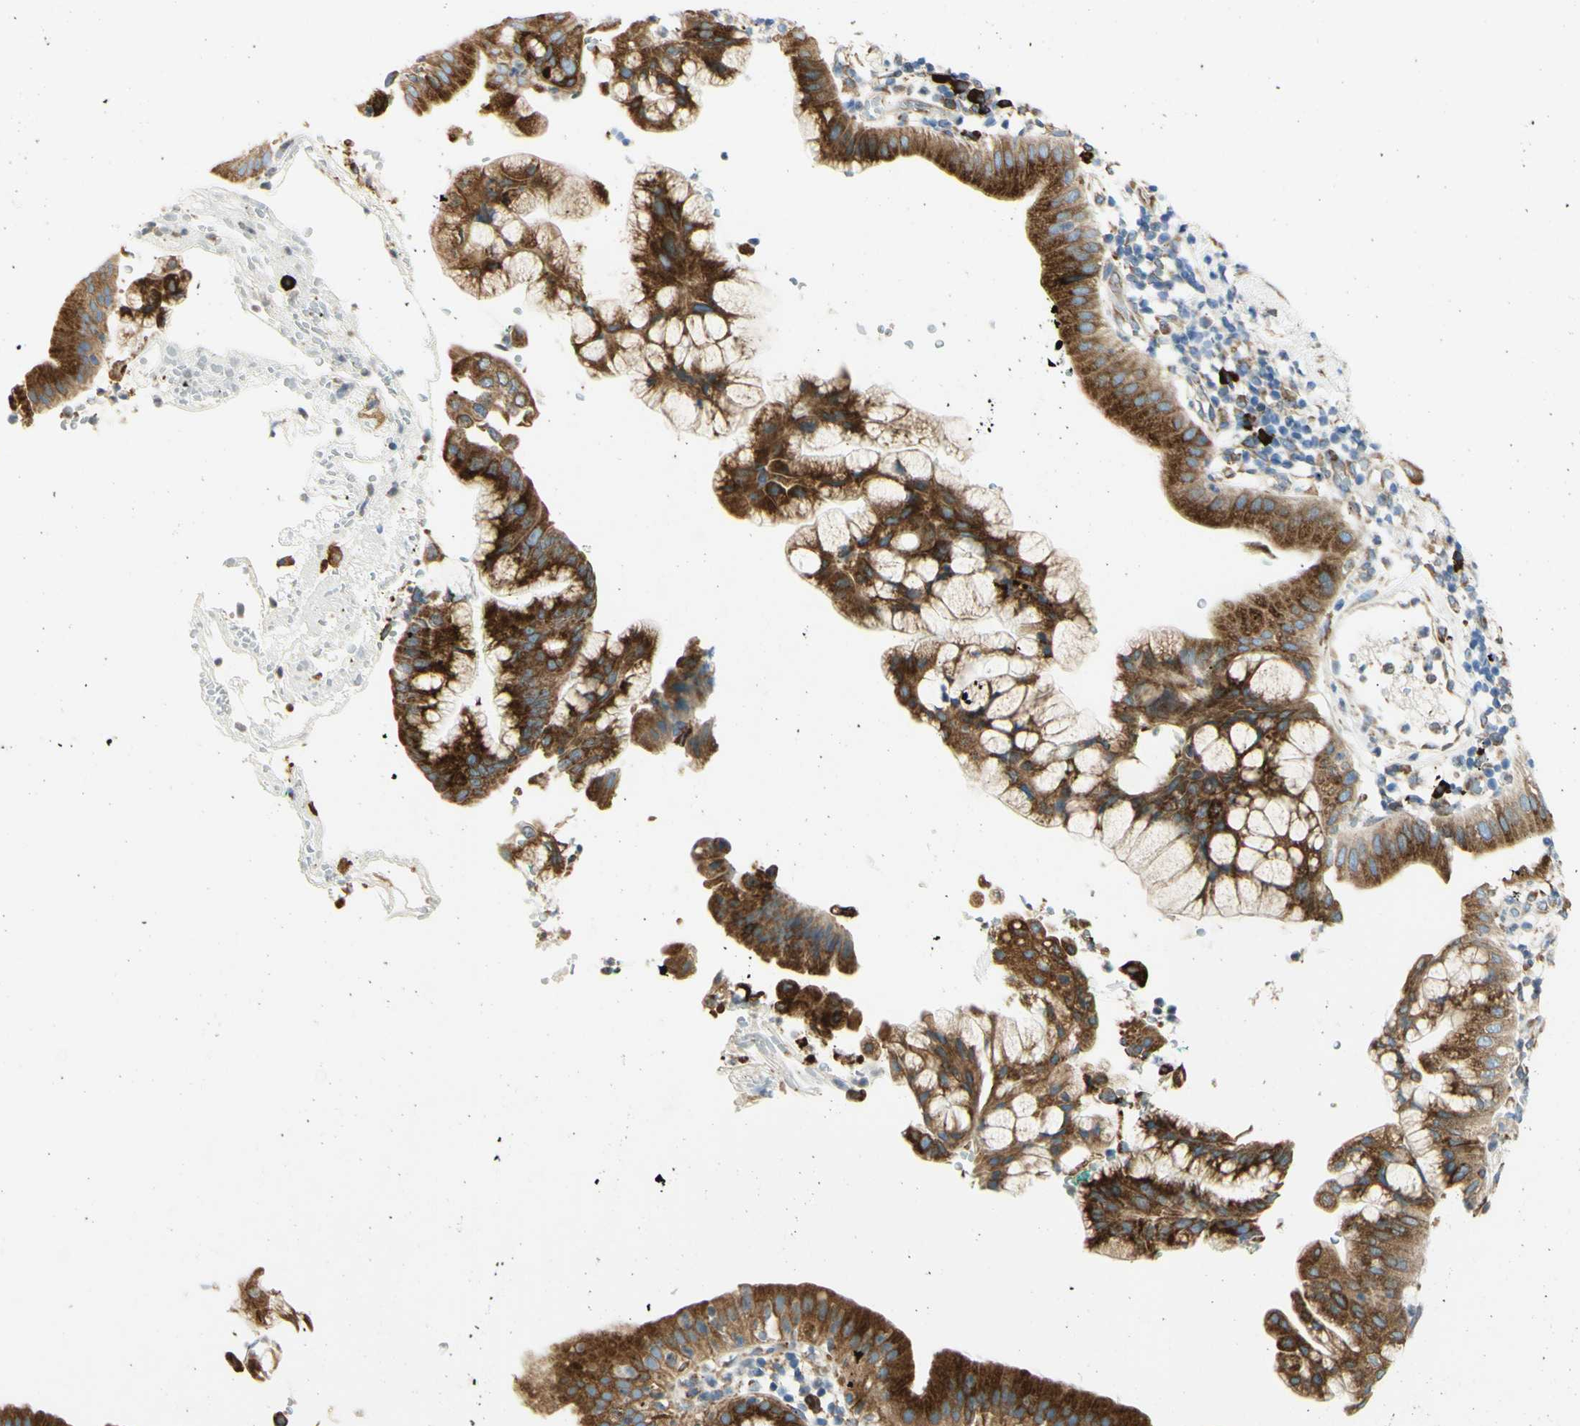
{"staining": {"intensity": "strong", "quantity": ">75%", "location": "cytoplasmic/membranous"}, "tissue": "pancreatic cancer", "cell_type": "Tumor cells", "image_type": "cancer", "snomed": [{"axis": "morphology", "description": "Adenocarcinoma, NOS"}, {"axis": "morphology", "description": "Adenocarcinoma, metastatic, NOS"}, {"axis": "topography", "description": "Lymph node"}, {"axis": "topography", "description": "Pancreas"}, {"axis": "topography", "description": "Duodenum"}], "caption": "A brown stain labels strong cytoplasmic/membranous positivity of a protein in pancreatic cancer tumor cells. (DAB (3,3'-diaminobenzidine) = brown stain, brightfield microscopy at high magnification).", "gene": "MANF", "patient": {"sex": "female", "age": 64}}